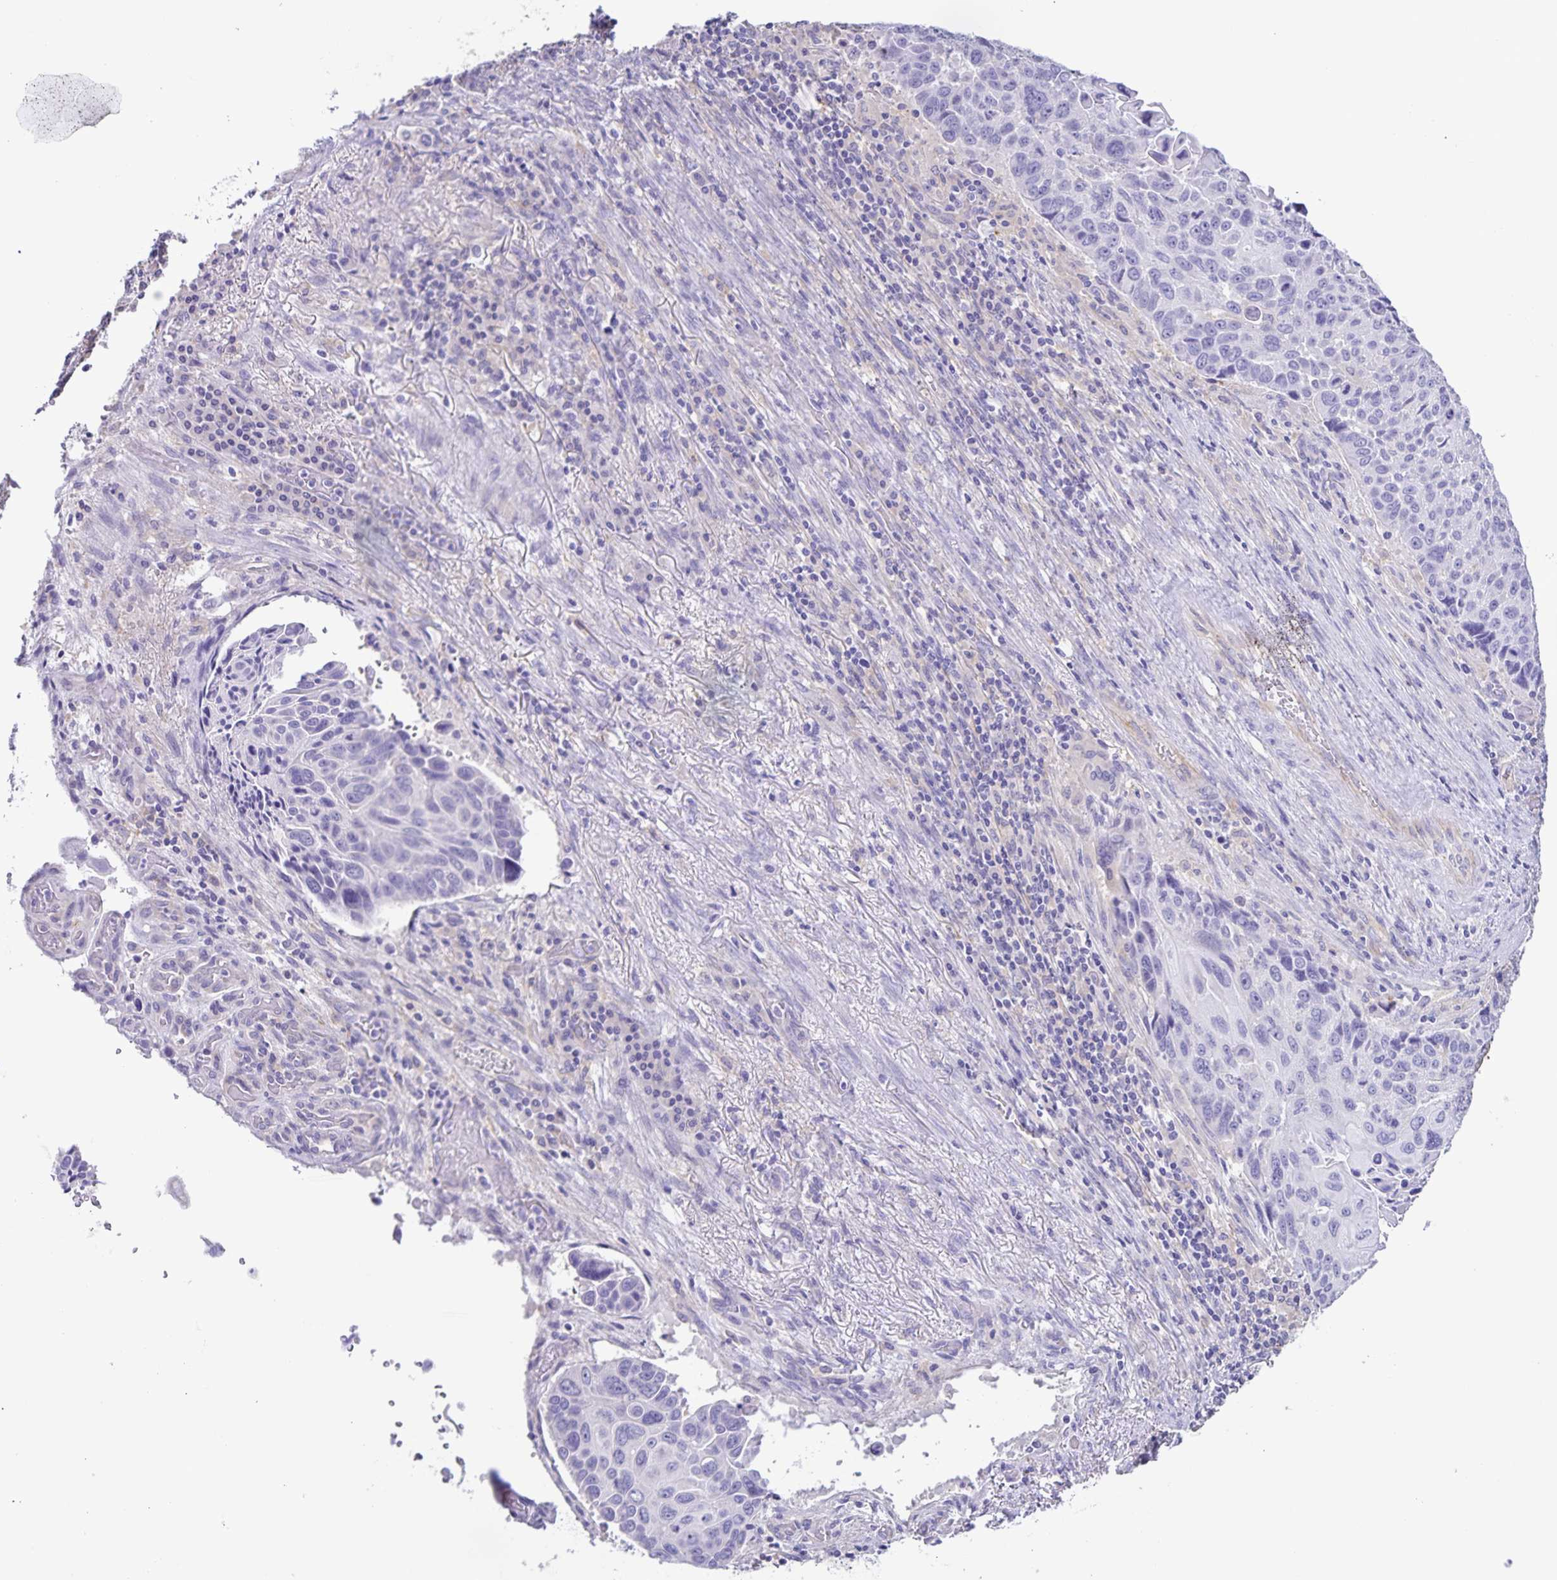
{"staining": {"intensity": "negative", "quantity": "none", "location": "none"}, "tissue": "lung cancer", "cell_type": "Tumor cells", "image_type": "cancer", "snomed": [{"axis": "morphology", "description": "Squamous cell carcinoma, NOS"}, {"axis": "topography", "description": "Lung"}], "caption": "Image shows no protein positivity in tumor cells of lung squamous cell carcinoma tissue.", "gene": "BOLL", "patient": {"sex": "male", "age": 68}}